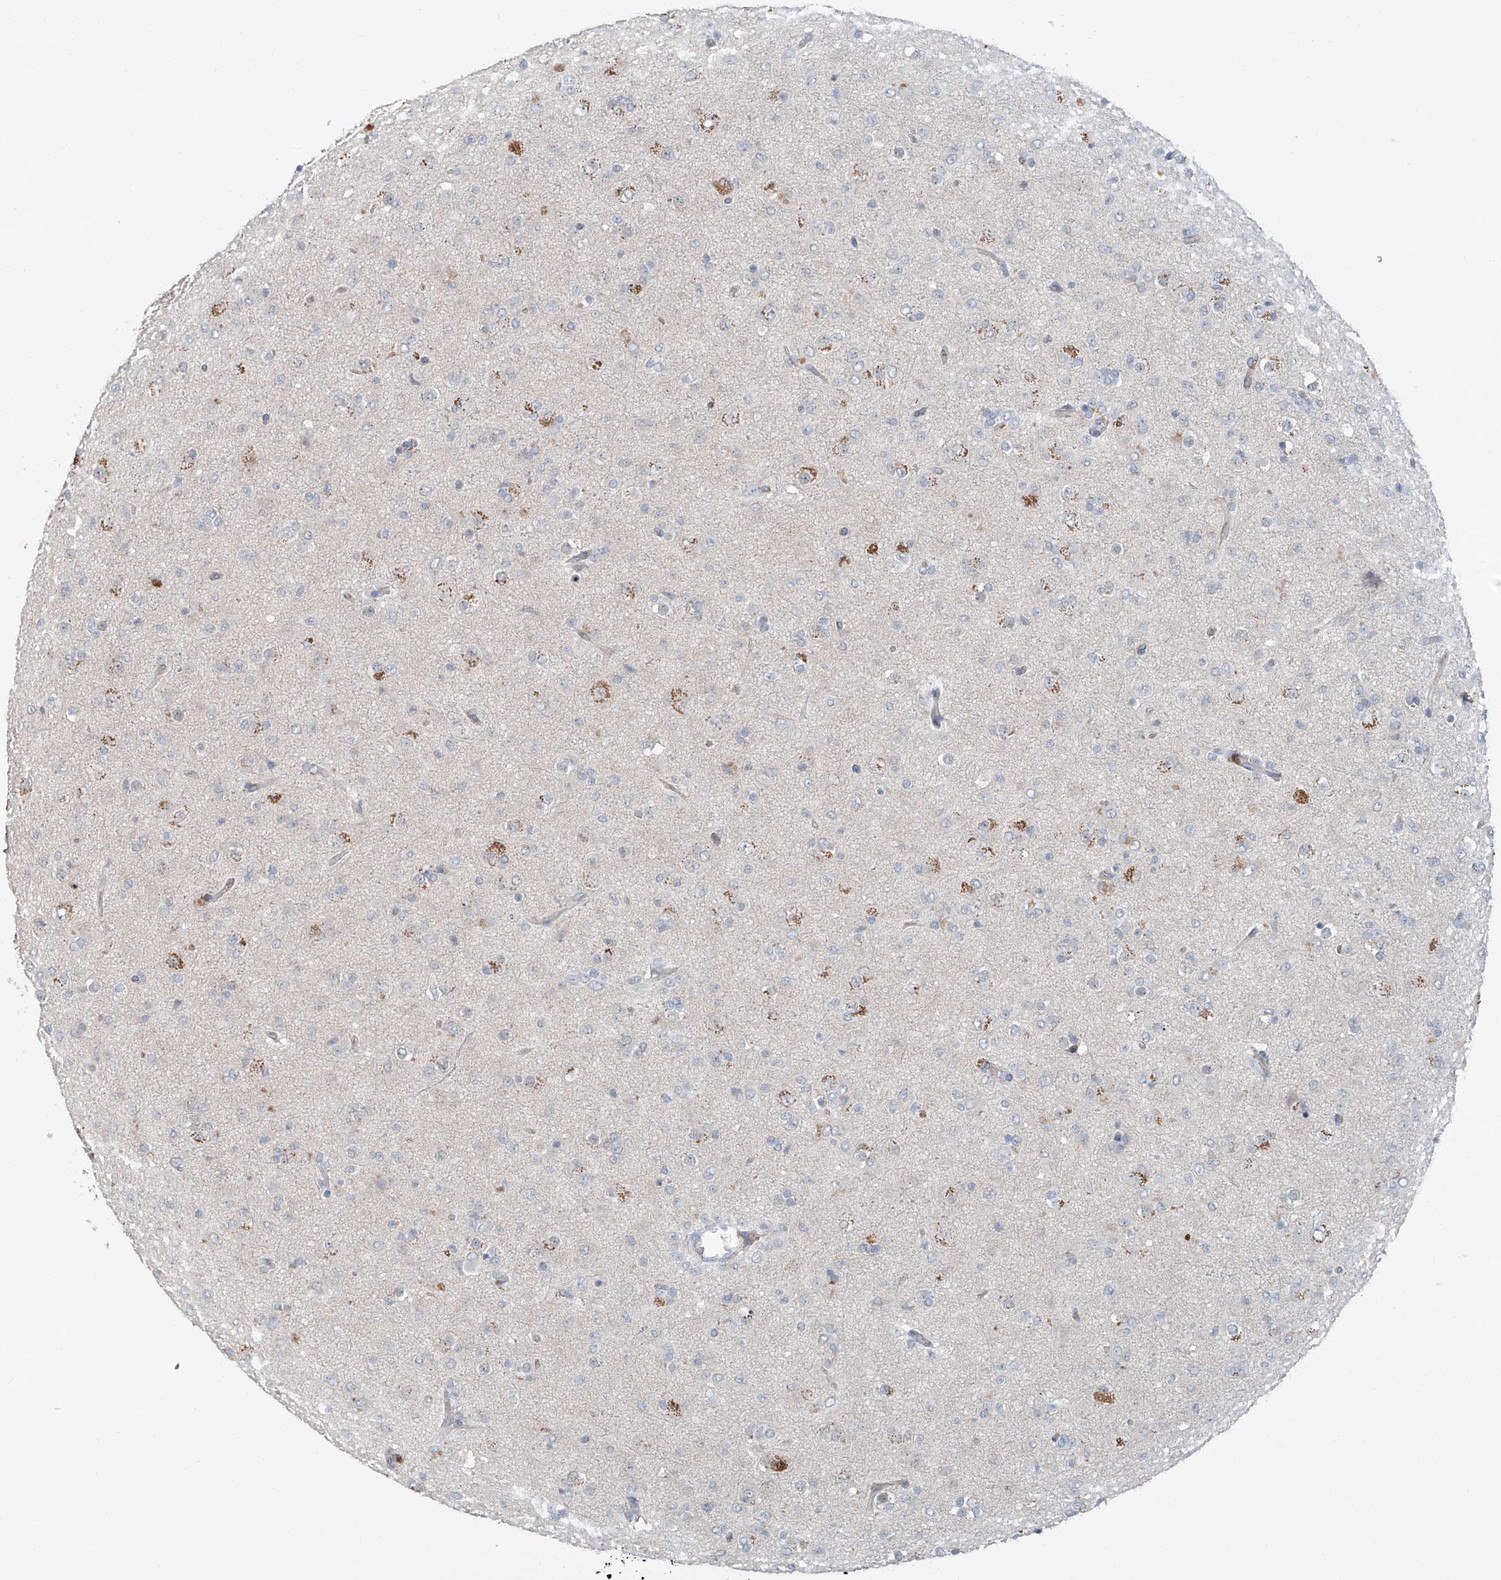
{"staining": {"intensity": "negative", "quantity": "none", "location": "none"}, "tissue": "glioma", "cell_type": "Tumor cells", "image_type": "cancer", "snomed": [{"axis": "morphology", "description": "Glioma, malignant, Low grade"}, {"axis": "topography", "description": "Brain"}], "caption": "This micrograph is of malignant low-grade glioma stained with immunohistochemistry to label a protein in brown with the nuclei are counter-stained blue. There is no staining in tumor cells. (Brightfield microscopy of DAB (3,3'-diaminobenzidine) immunohistochemistry (IHC) at high magnification).", "gene": "KCNK10", "patient": {"sex": "male", "age": 65}}